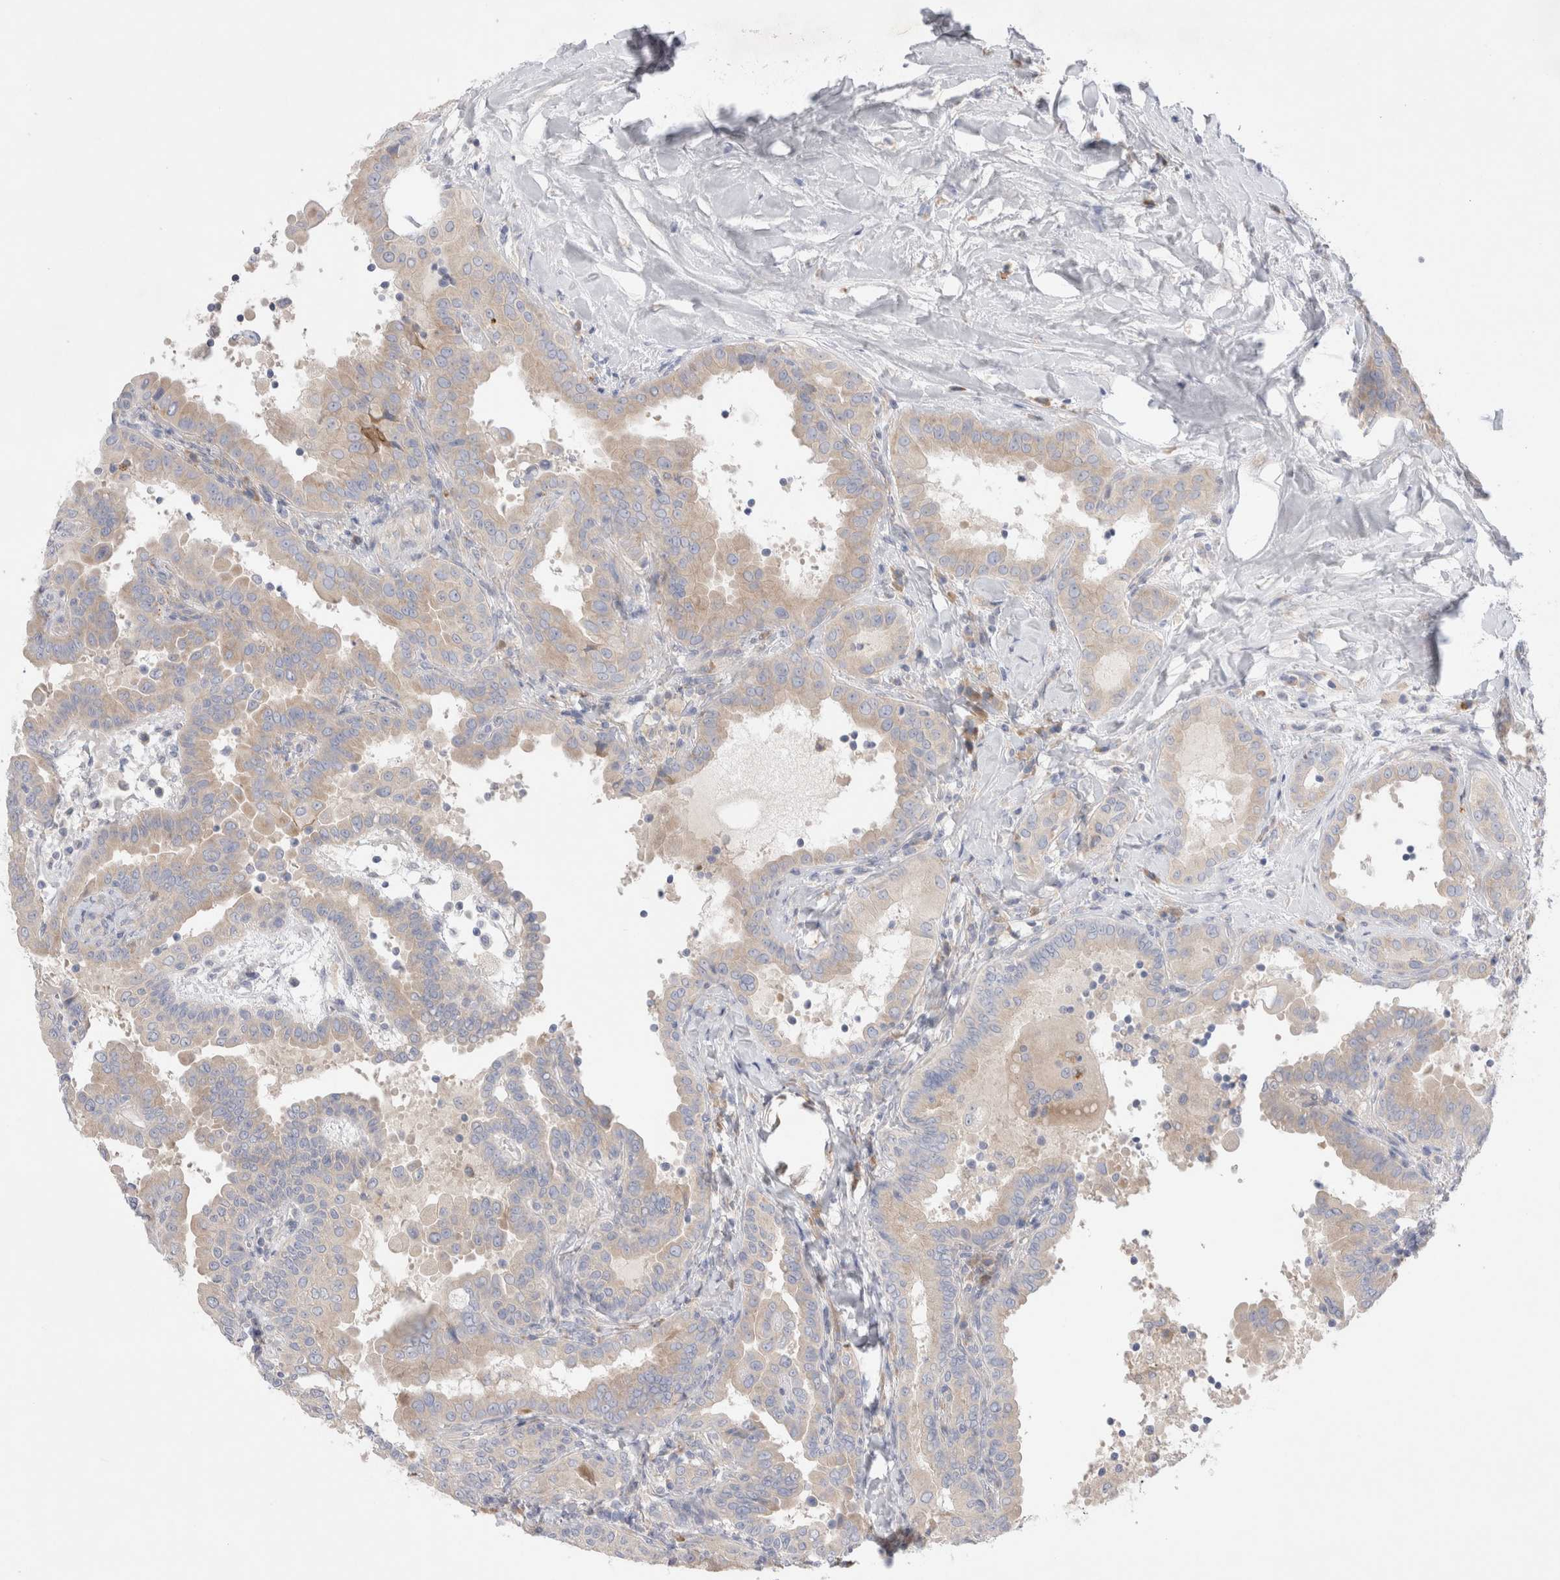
{"staining": {"intensity": "weak", "quantity": ">75%", "location": "cytoplasmic/membranous"}, "tissue": "thyroid cancer", "cell_type": "Tumor cells", "image_type": "cancer", "snomed": [{"axis": "morphology", "description": "Papillary adenocarcinoma, NOS"}, {"axis": "topography", "description": "Thyroid gland"}], "caption": "Human papillary adenocarcinoma (thyroid) stained with a brown dye displays weak cytoplasmic/membranous positive positivity in about >75% of tumor cells.", "gene": "RBM12B", "patient": {"sex": "male", "age": 33}}